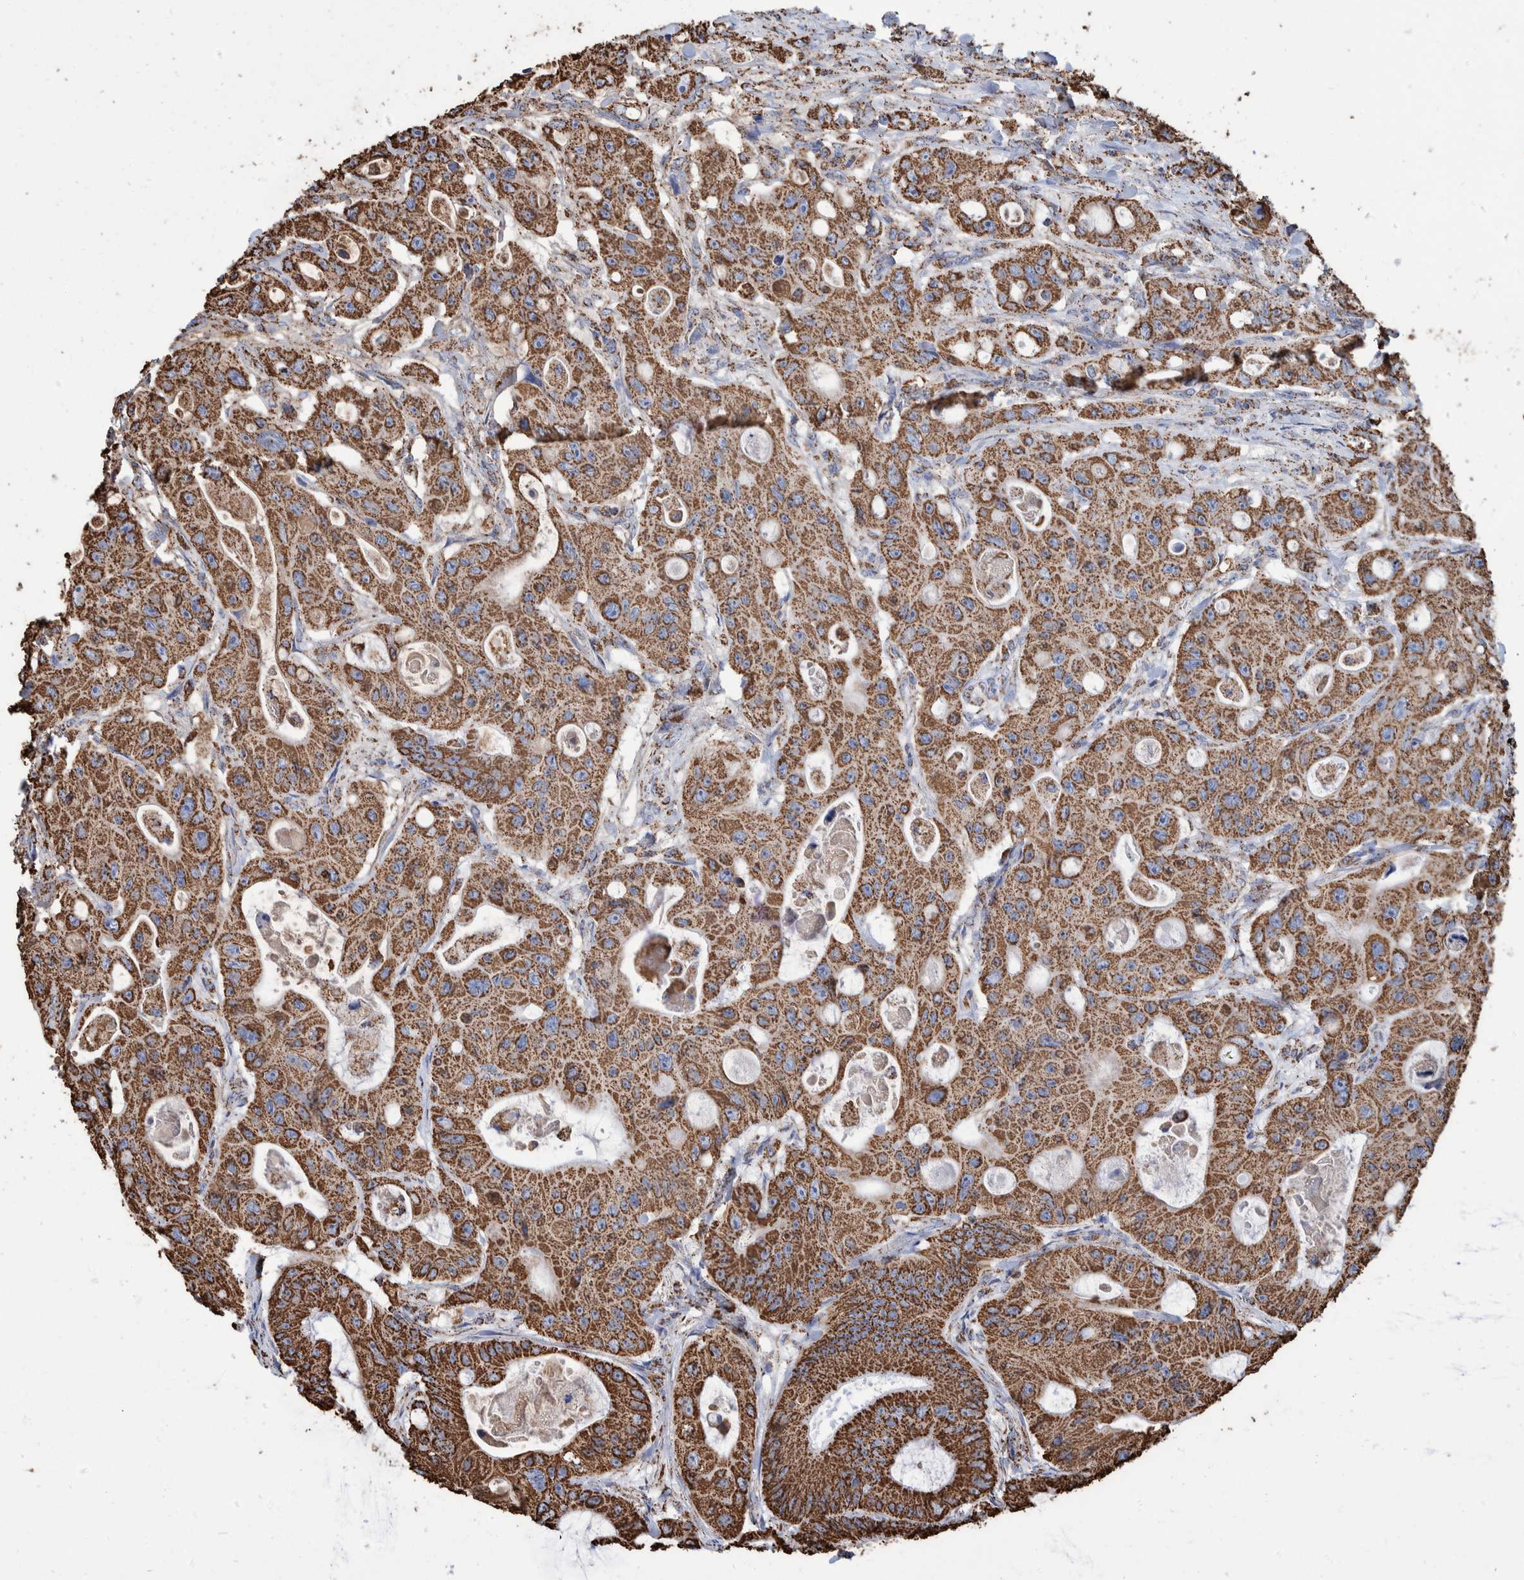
{"staining": {"intensity": "strong", "quantity": ">75%", "location": "cytoplasmic/membranous"}, "tissue": "colorectal cancer", "cell_type": "Tumor cells", "image_type": "cancer", "snomed": [{"axis": "morphology", "description": "Adenocarcinoma, NOS"}, {"axis": "topography", "description": "Colon"}], "caption": "This is a photomicrograph of IHC staining of colorectal adenocarcinoma, which shows strong expression in the cytoplasmic/membranous of tumor cells.", "gene": "VPS26C", "patient": {"sex": "female", "age": 46}}